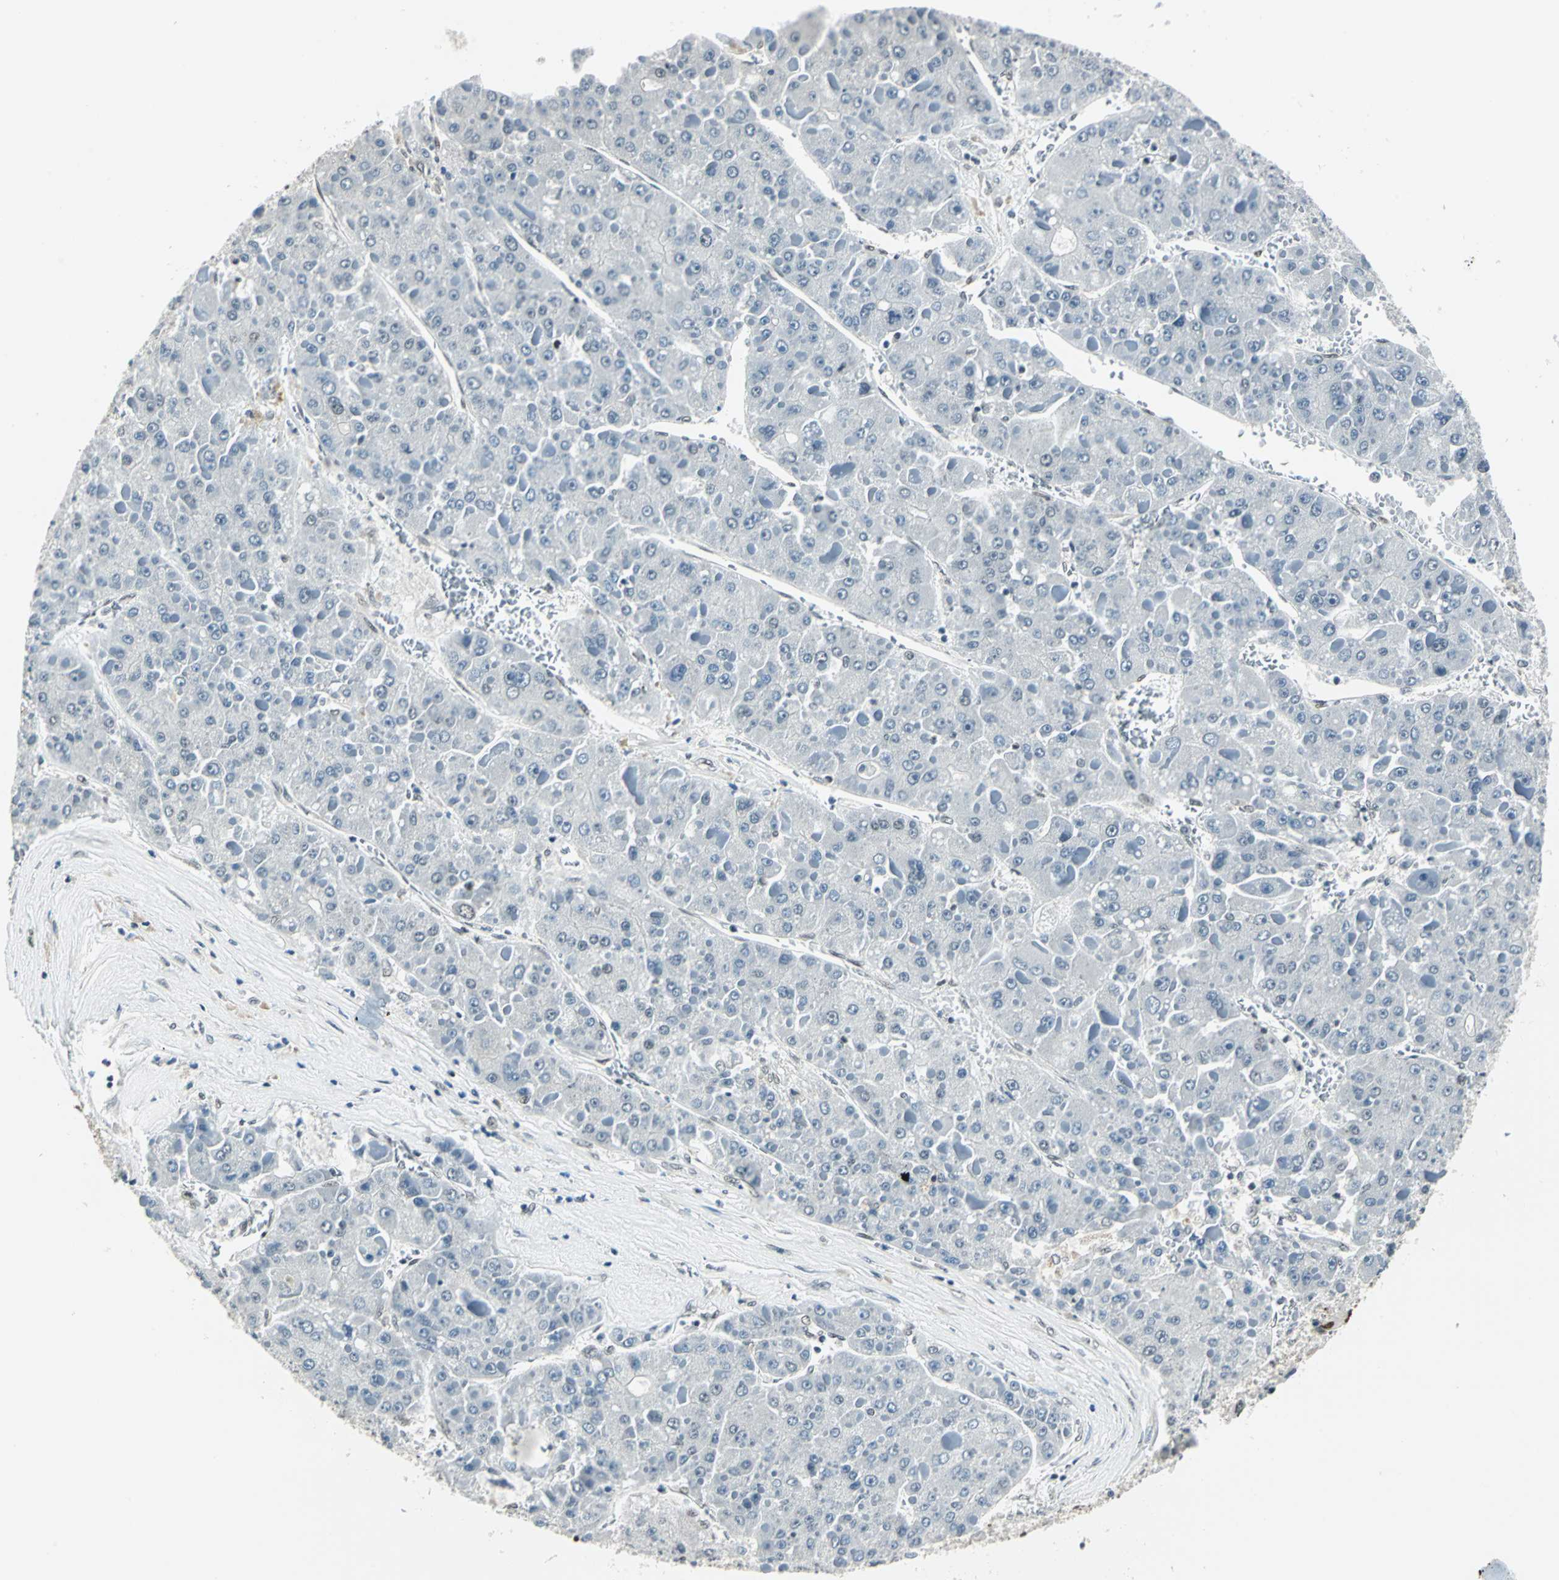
{"staining": {"intensity": "weak", "quantity": "<25%", "location": "nuclear"}, "tissue": "liver cancer", "cell_type": "Tumor cells", "image_type": "cancer", "snomed": [{"axis": "morphology", "description": "Carcinoma, Hepatocellular, NOS"}, {"axis": "topography", "description": "Liver"}], "caption": "This photomicrograph is of liver hepatocellular carcinoma stained with IHC to label a protein in brown with the nuclei are counter-stained blue. There is no positivity in tumor cells. (DAB (3,3'-diaminobenzidine) immunohistochemistry (IHC), high magnification).", "gene": "ADNP", "patient": {"sex": "female", "age": 73}}